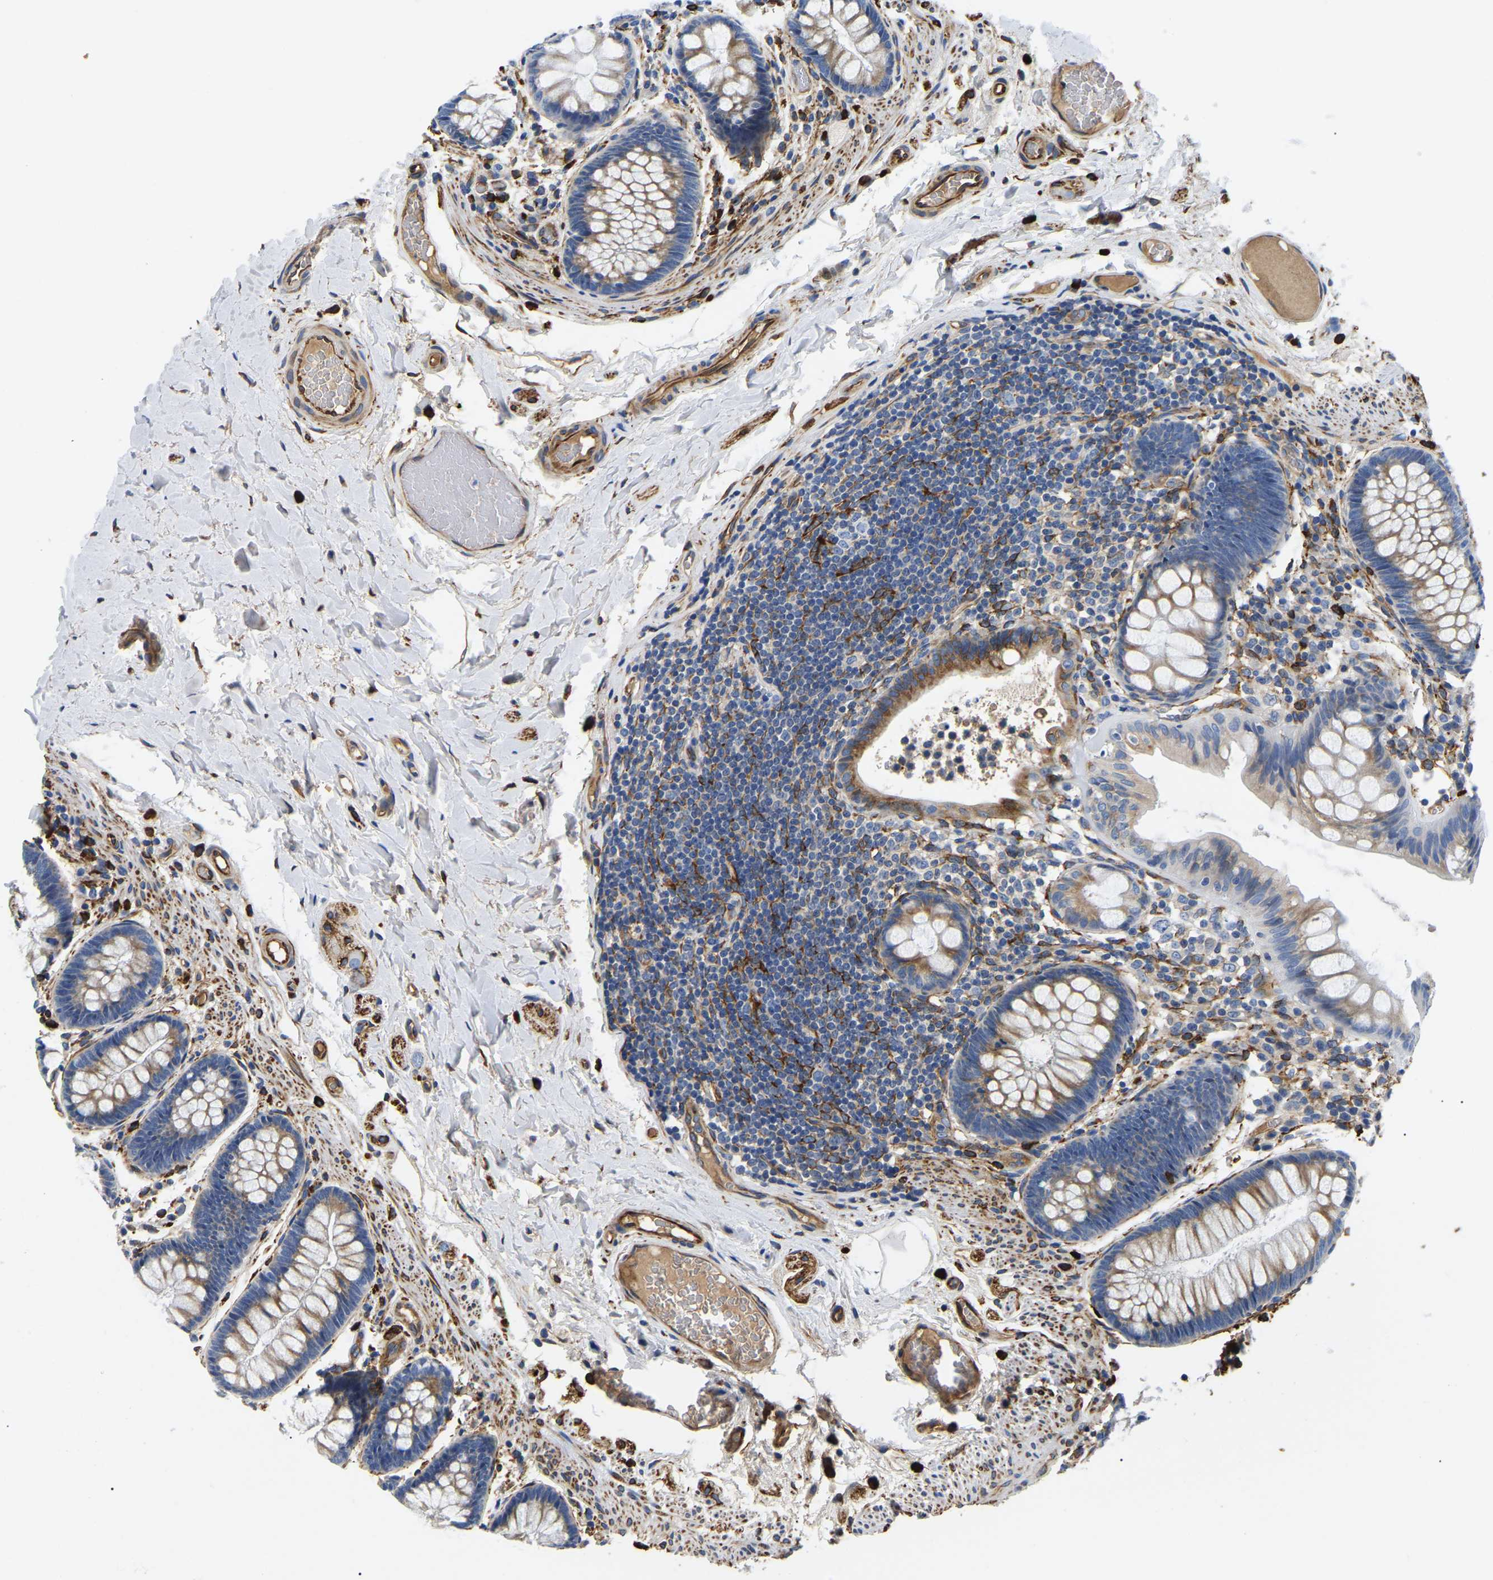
{"staining": {"intensity": "strong", "quantity": ">75%", "location": "cytoplasmic/membranous"}, "tissue": "colon", "cell_type": "Endothelial cells", "image_type": "normal", "snomed": [{"axis": "morphology", "description": "Normal tissue, NOS"}, {"axis": "topography", "description": "Colon"}], "caption": "Immunohistochemistry image of normal colon: colon stained using immunohistochemistry exhibits high levels of strong protein expression localized specifically in the cytoplasmic/membranous of endothelial cells, appearing as a cytoplasmic/membranous brown color.", "gene": "DUSP8", "patient": {"sex": "female", "age": 56}}